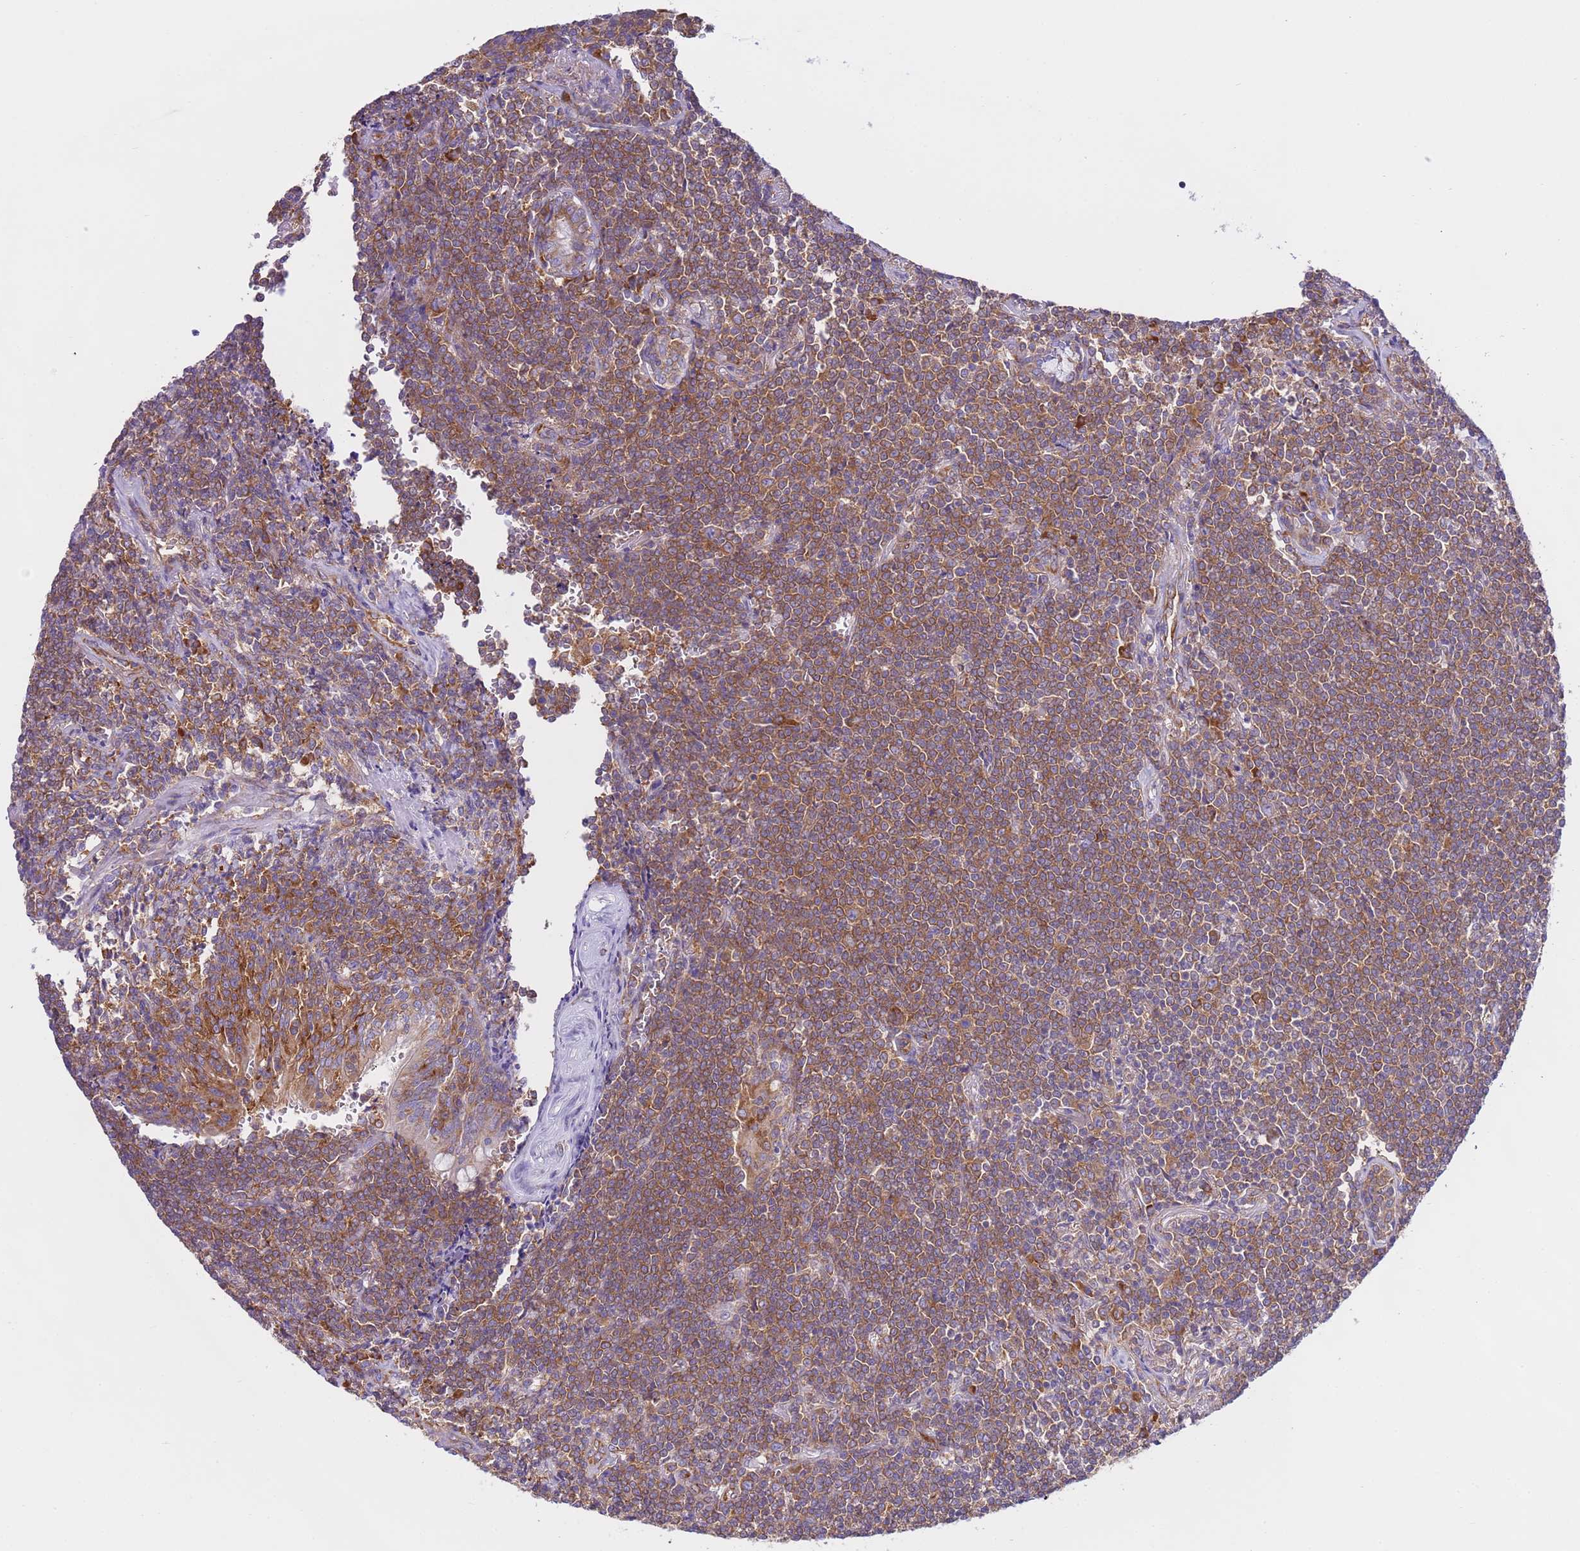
{"staining": {"intensity": "moderate", "quantity": ">75%", "location": "cytoplasmic/membranous"}, "tissue": "lymphoma", "cell_type": "Tumor cells", "image_type": "cancer", "snomed": [{"axis": "morphology", "description": "Malignant lymphoma, non-Hodgkin's type, Low grade"}, {"axis": "topography", "description": "Lung"}], "caption": "IHC staining of lymphoma, which displays medium levels of moderate cytoplasmic/membranous positivity in approximately >75% of tumor cells indicating moderate cytoplasmic/membranous protein expression. The staining was performed using DAB (brown) for protein detection and nuclei were counterstained in hematoxylin (blue).", "gene": "VARS1", "patient": {"sex": "female", "age": 71}}